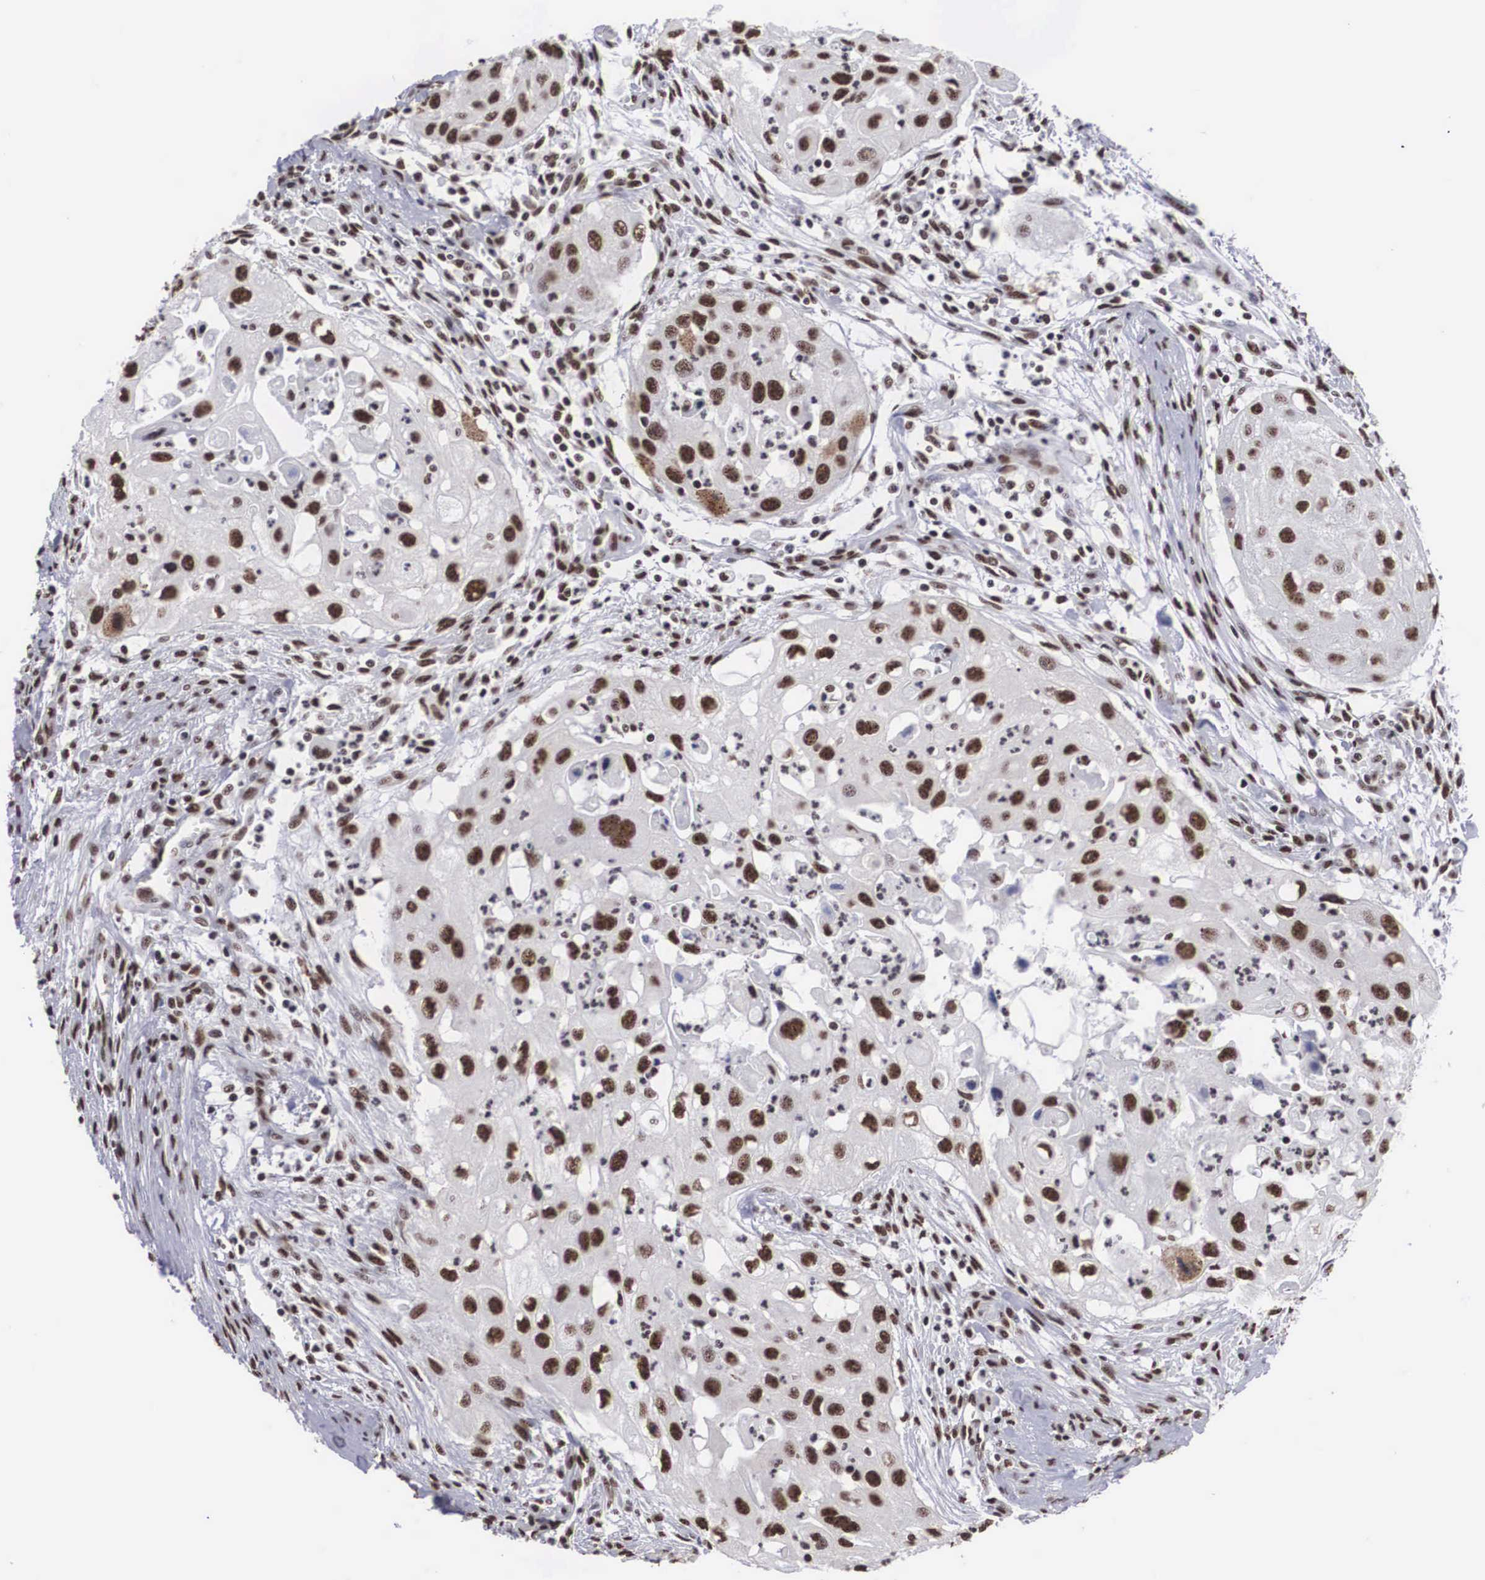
{"staining": {"intensity": "moderate", "quantity": ">75%", "location": "nuclear"}, "tissue": "head and neck cancer", "cell_type": "Tumor cells", "image_type": "cancer", "snomed": [{"axis": "morphology", "description": "Squamous cell carcinoma, NOS"}, {"axis": "topography", "description": "Head-Neck"}], "caption": "Protein expression analysis of human head and neck cancer reveals moderate nuclear positivity in approximately >75% of tumor cells.", "gene": "ACIN1", "patient": {"sex": "male", "age": 64}}